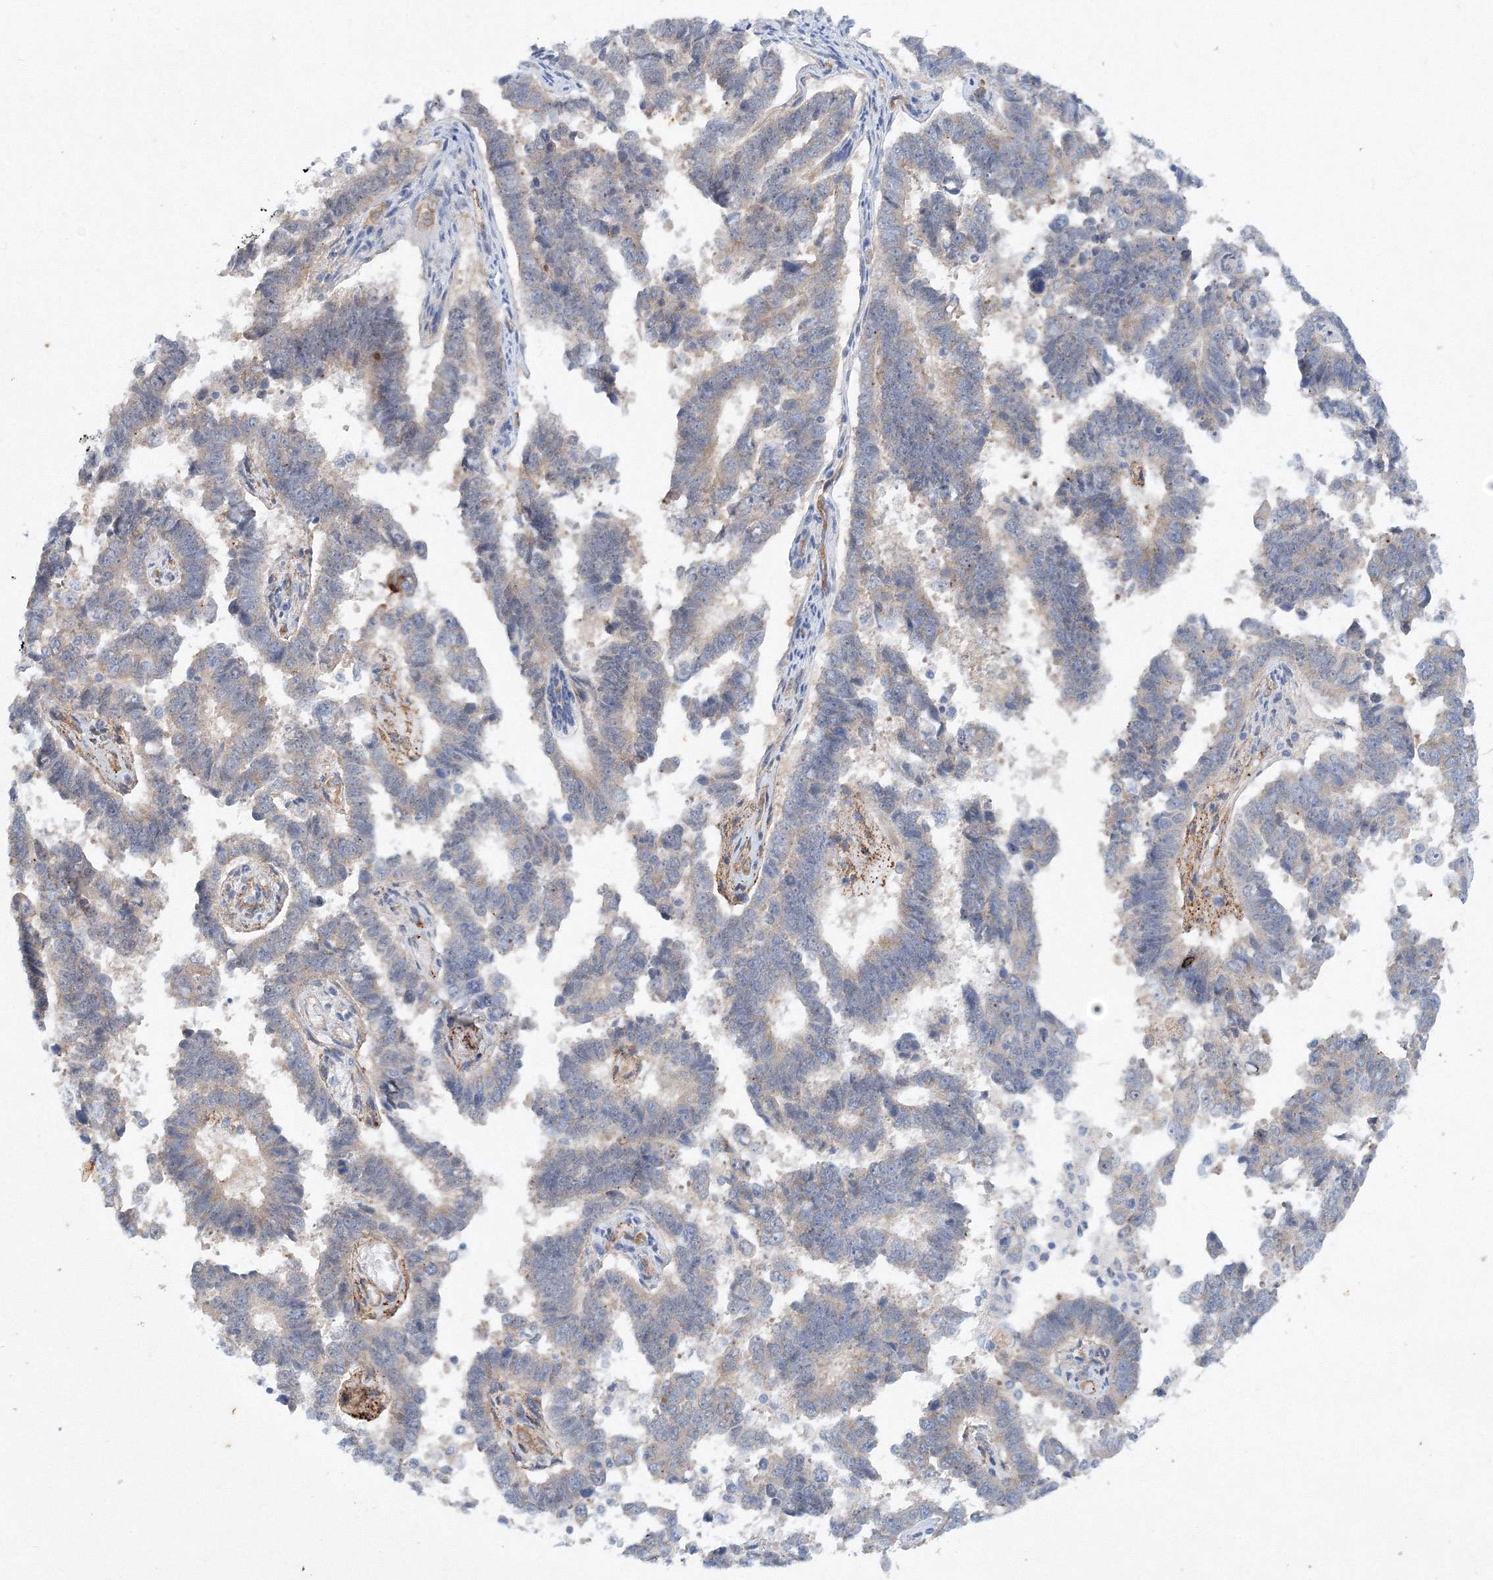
{"staining": {"intensity": "weak", "quantity": "<25%", "location": "cytoplasmic/membranous"}, "tissue": "endometrial cancer", "cell_type": "Tumor cells", "image_type": "cancer", "snomed": [{"axis": "morphology", "description": "Adenocarcinoma, NOS"}, {"axis": "topography", "description": "Endometrium"}], "caption": "Micrograph shows no significant protein positivity in tumor cells of endometrial cancer.", "gene": "TANC1", "patient": {"sex": "female", "age": 75}}